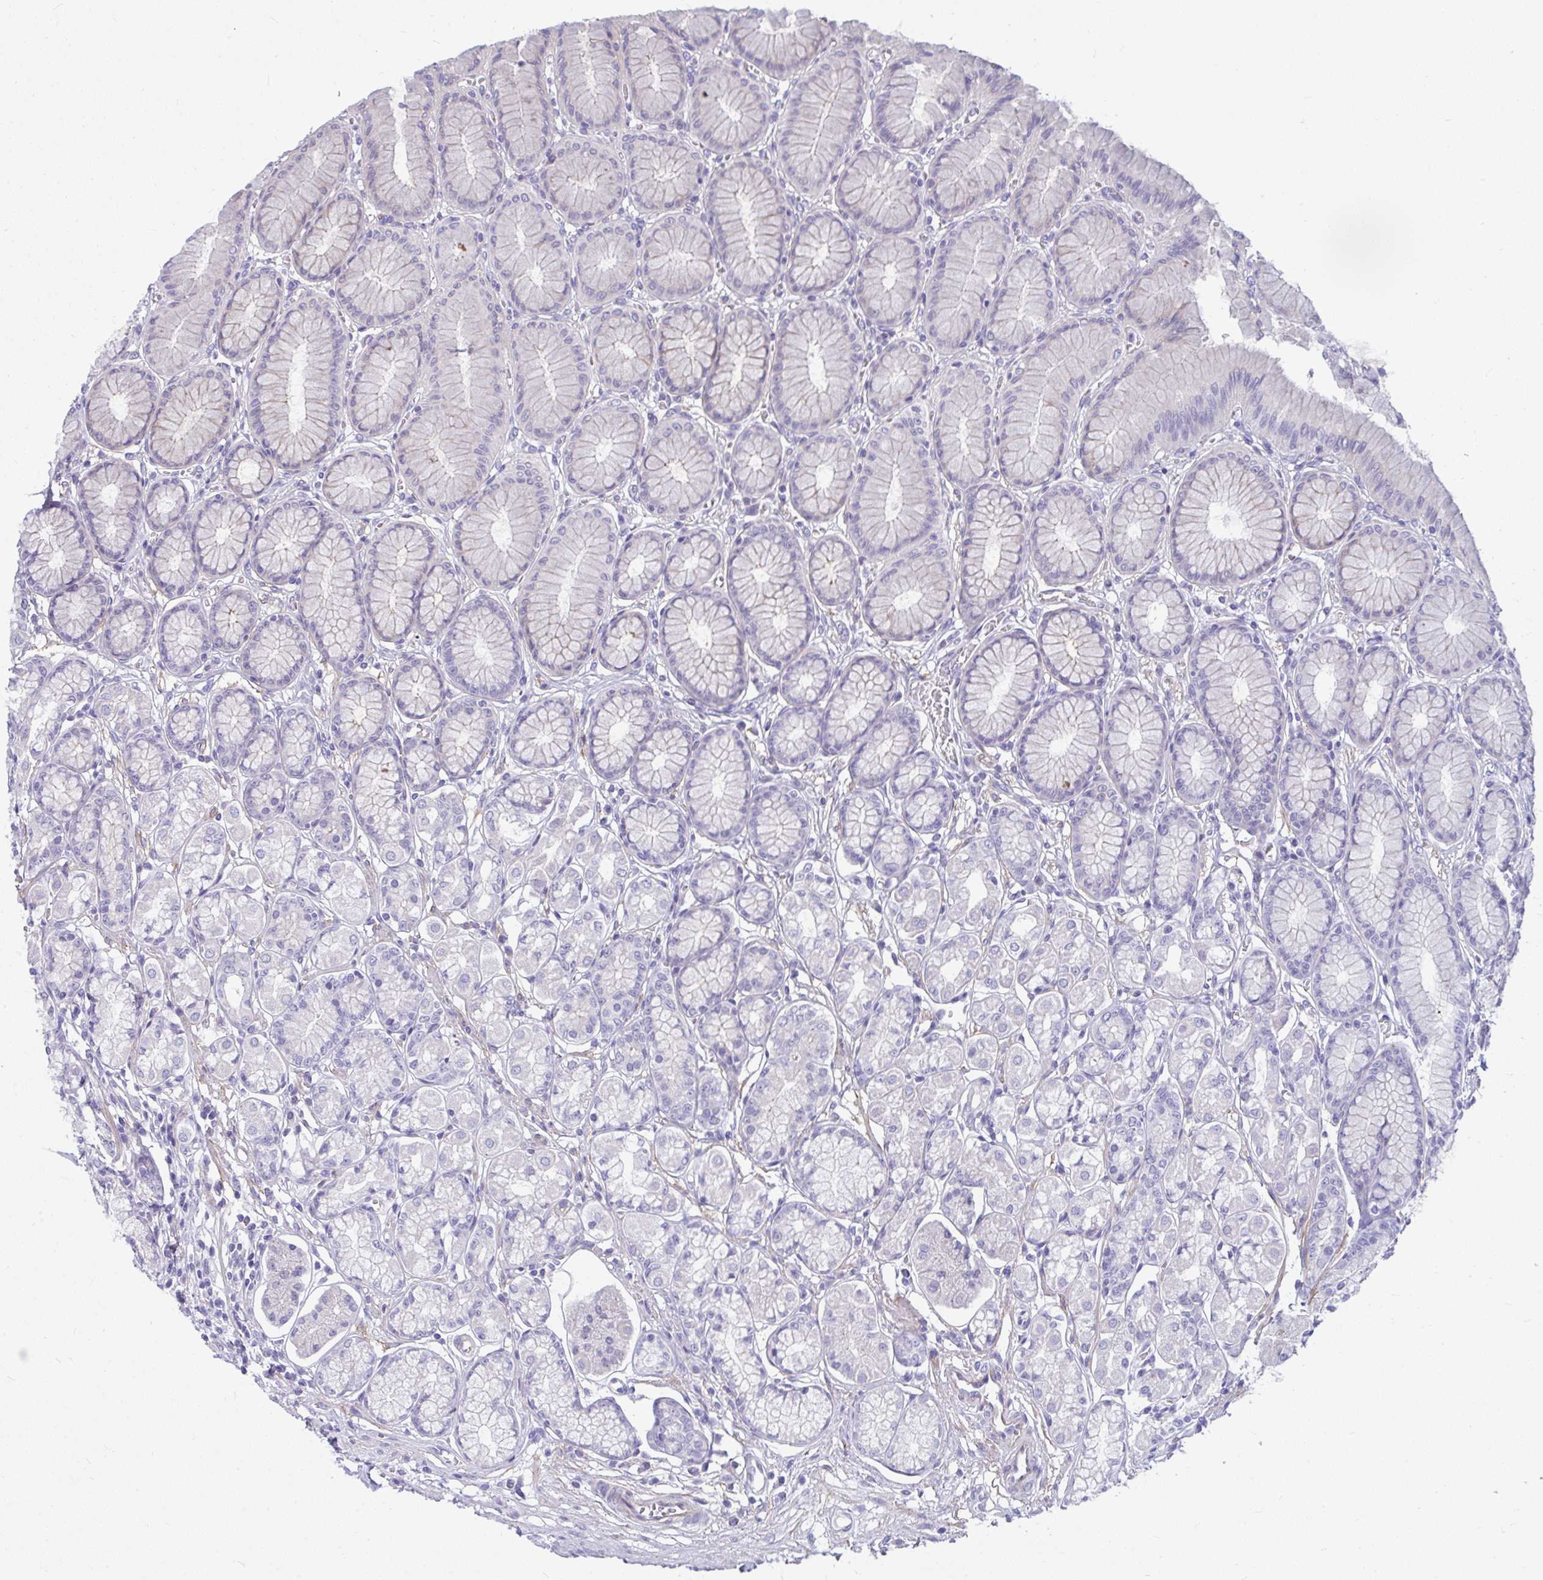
{"staining": {"intensity": "moderate", "quantity": "<25%", "location": "cytoplasmic/membranous"}, "tissue": "stomach", "cell_type": "Glandular cells", "image_type": "normal", "snomed": [{"axis": "morphology", "description": "Normal tissue, NOS"}, {"axis": "topography", "description": "Stomach"}, {"axis": "topography", "description": "Stomach, lower"}], "caption": "DAB (3,3'-diaminobenzidine) immunohistochemical staining of unremarkable human stomach reveals moderate cytoplasmic/membranous protein expression in approximately <25% of glandular cells.", "gene": "PIGZ", "patient": {"sex": "male", "age": 76}}